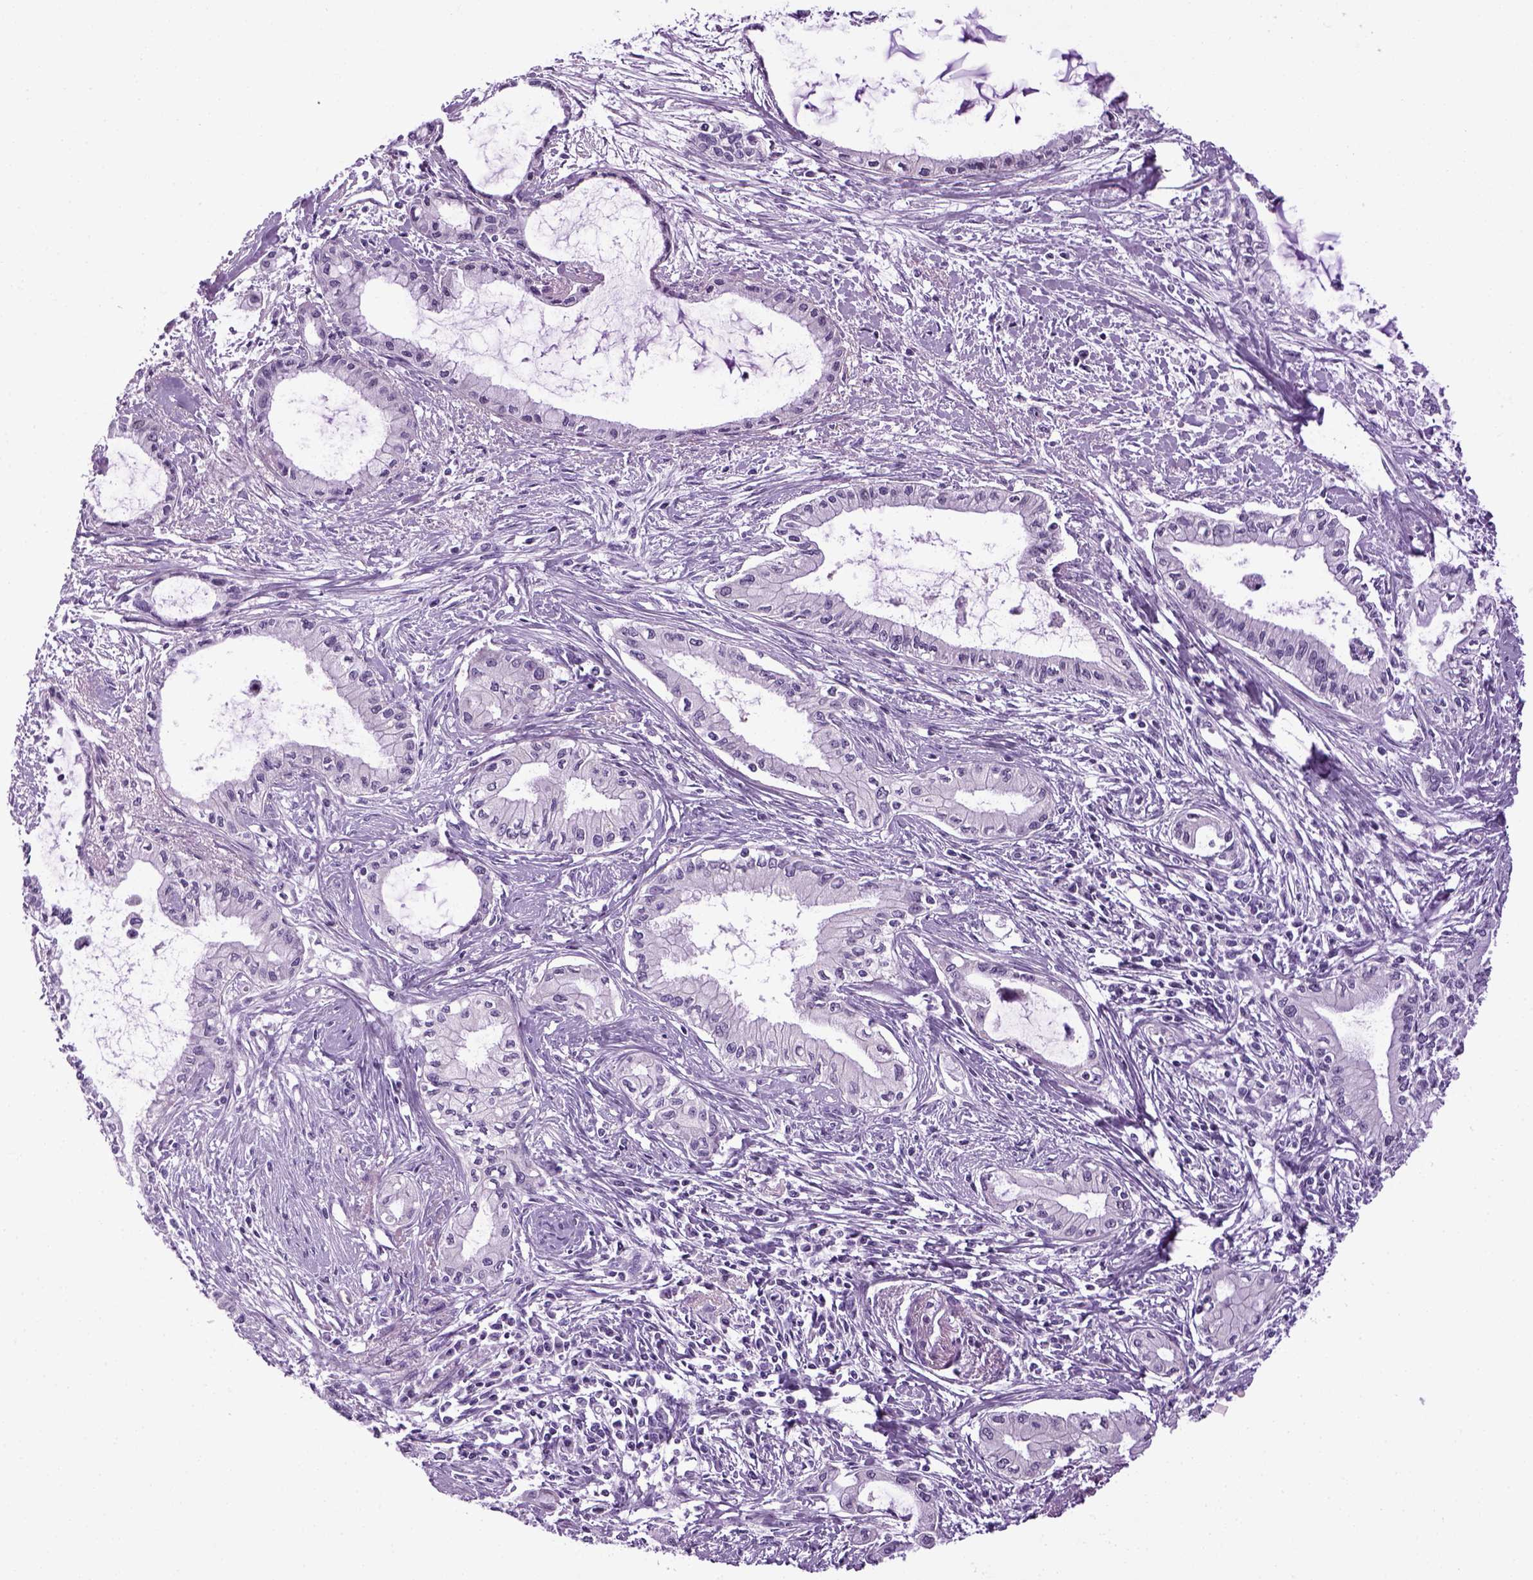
{"staining": {"intensity": "negative", "quantity": "none", "location": "none"}, "tissue": "pancreatic cancer", "cell_type": "Tumor cells", "image_type": "cancer", "snomed": [{"axis": "morphology", "description": "Adenocarcinoma, NOS"}, {"axis": "topography", "description": "Pancreas"}], "caption": "This is an IHC histopathology image of human adenocarcinoma (pancreatic). There is no positivity in tumor cells.", "gene": "HMCN2", "patient": {"sex": "male", "age": 48}}